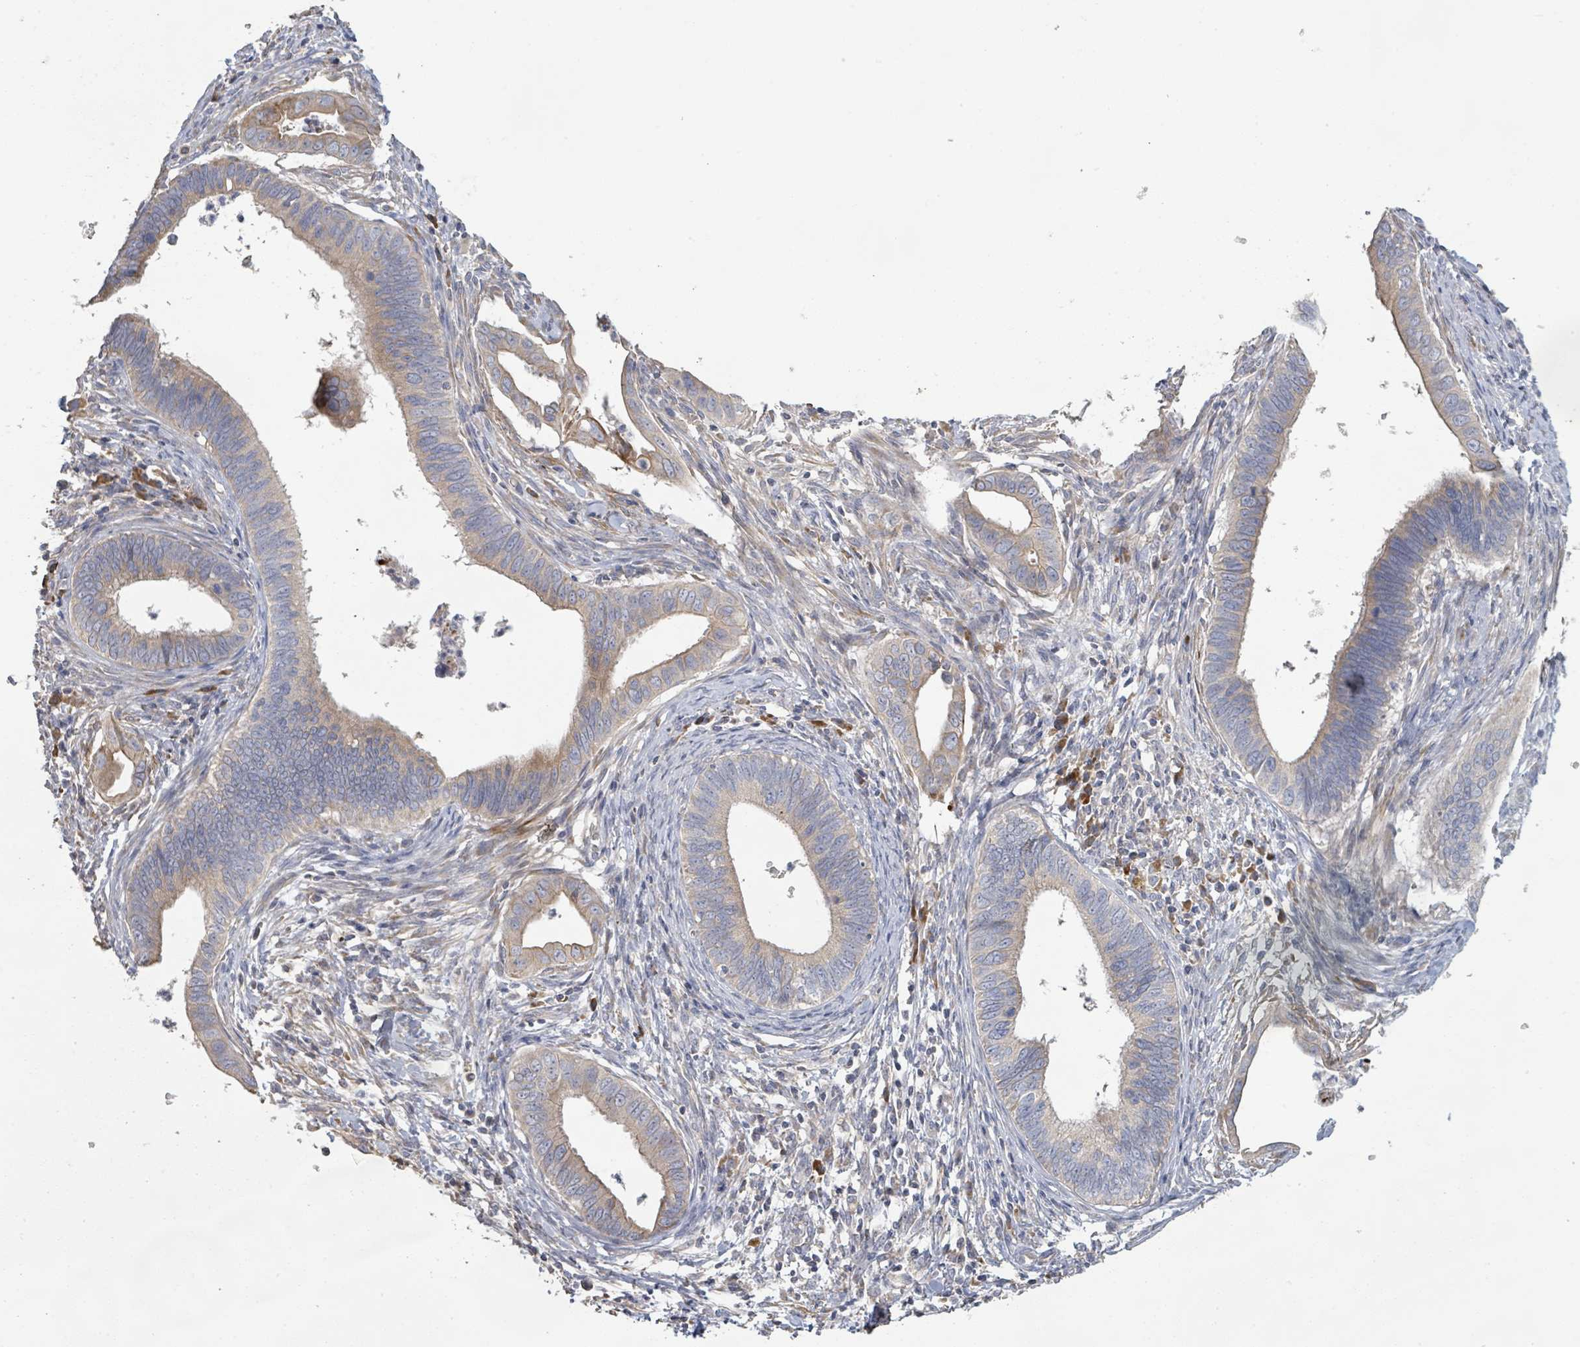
{"staining": {"intensity": "weak", "quantity": "25%-75%", "location": "cytoplasmic/membranous"}, "tissue": "cervical cancer", "cell_type": "Tumor cells", "image_type": "cancer", "snomed": [{"axis": "morphology", "description": "Adenocarcinoma, NOS"}, {"axis": "topography", "description": "Cervix"}], "caption": "This is a photomicrograph of IHC staining of cervical cancer (adenocarcinoma), which shows weak expression in the cytoplasmic/membranous of tumor cells.", "gene": "KCNS2", "patient": {"sex": "female", "age": 42}}